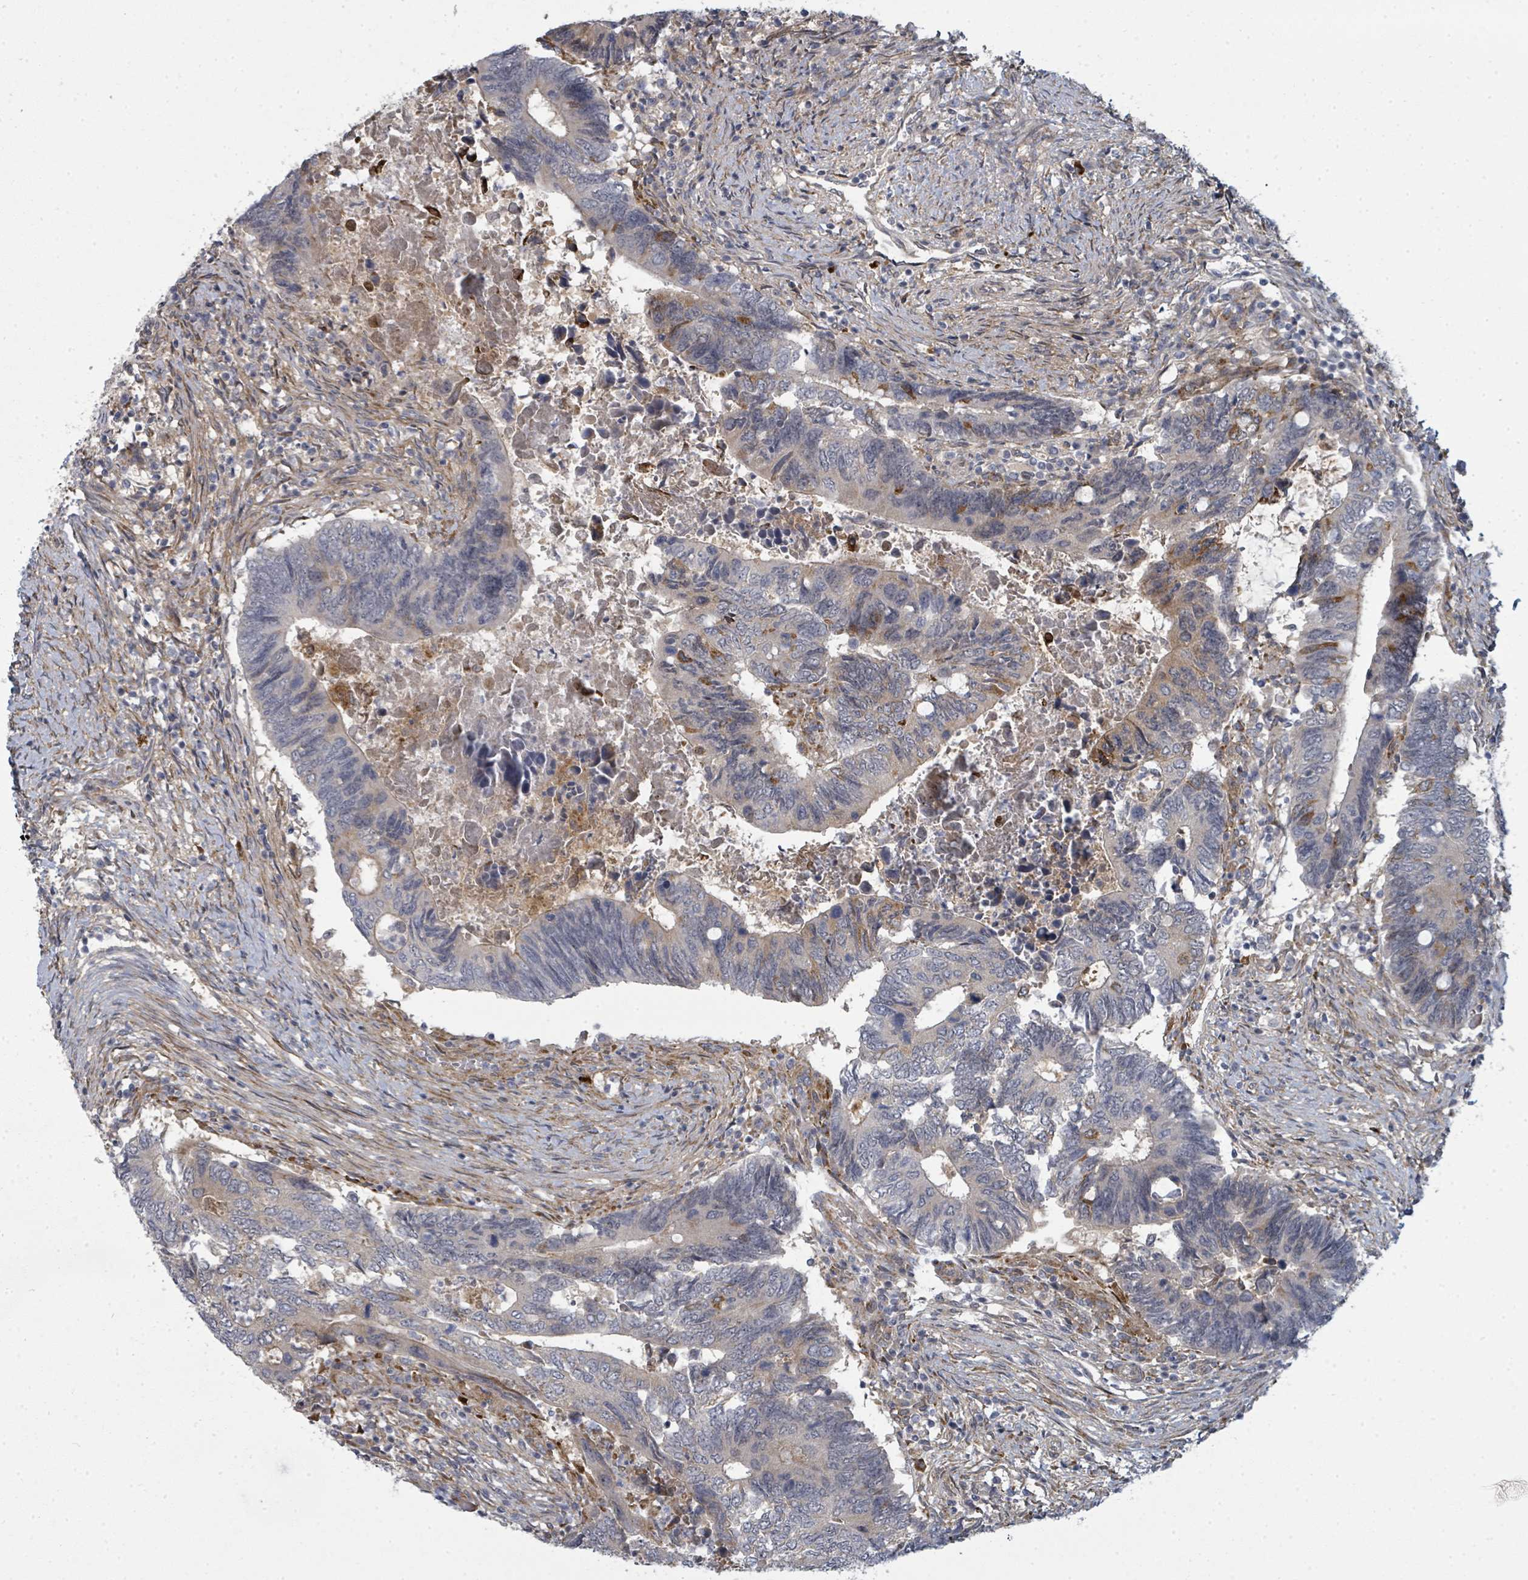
{"staining": {"intensity": "negative", "quantity": "none", "location": "none"}, "tissue": "colorectal cancer", "cell_type": "Tumor cells", "image_type": "cancer", "snomed": [{"axis": "morphology", "description": "Adenocarcinoma, NOS"}, {"axis": "topography", "description": "Colon"}], "caption": "Image shows no significant protein staining in tumor cells of colorectal cancer (adenocarcinoma). The staining is performed using DAB (3,3'-diaminobenzidine) brown chromogen with nuclei counter-stained in using hematoxylin.", "gene": "PSMG2", "patient": {"sex": "male", "age": 87}}